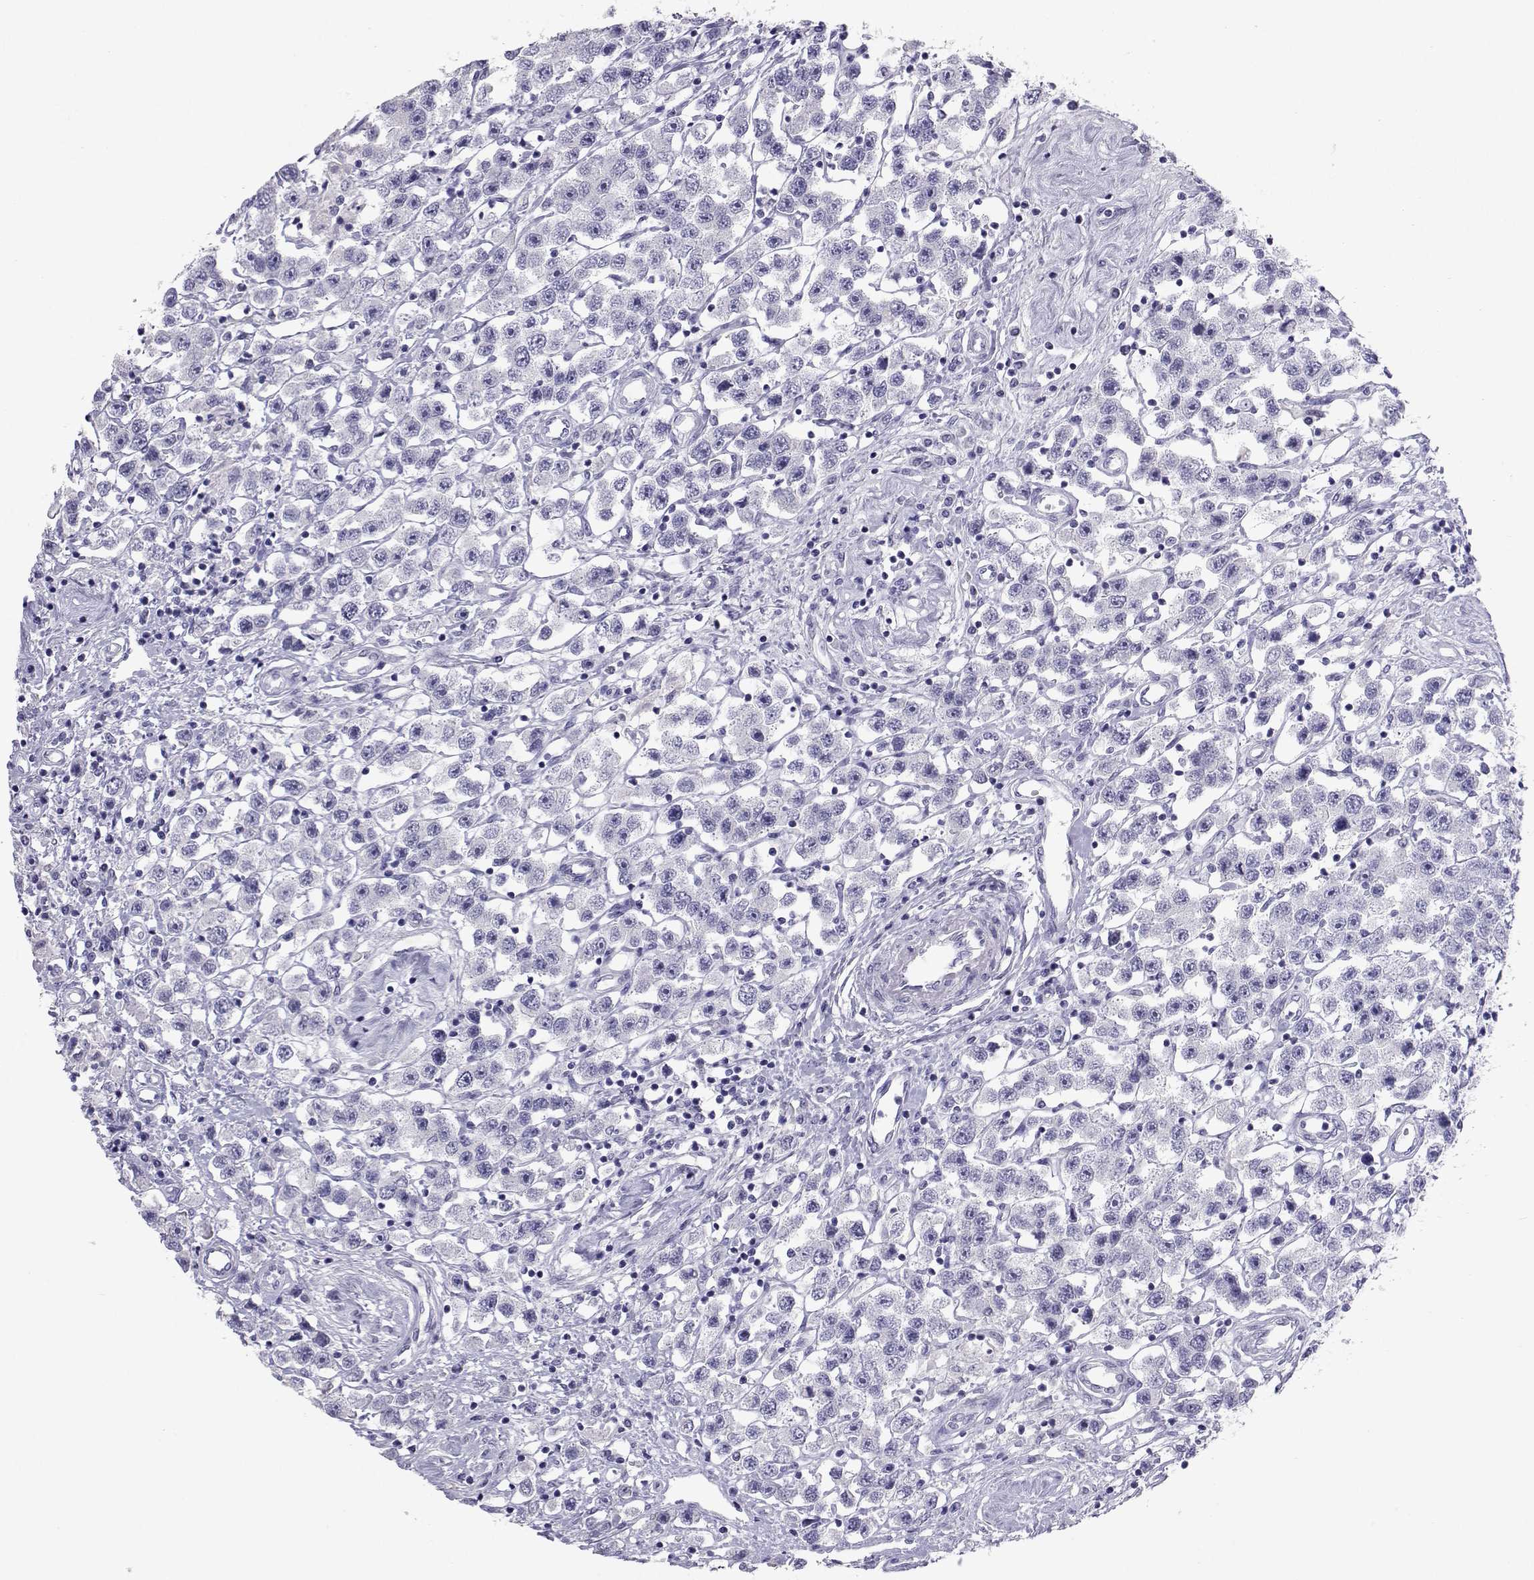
{"staining": {"intensity": "negative", "quantity": "none", "location": "none"}, "tissue": "testis cancer", "cell_type": "Tumor cells", "image_type": "cancer", "snomed": [{"axis": "morphology", "description": "Seminoma, NOS"}, {"axis": "topography", "description": "Testis"}], "caption": "Immunohistochemistry of seminoma (testis) shows no staining in tumor cells.", "gene": "PLIN4", "patient": {"sex": "male", "age": 45}}